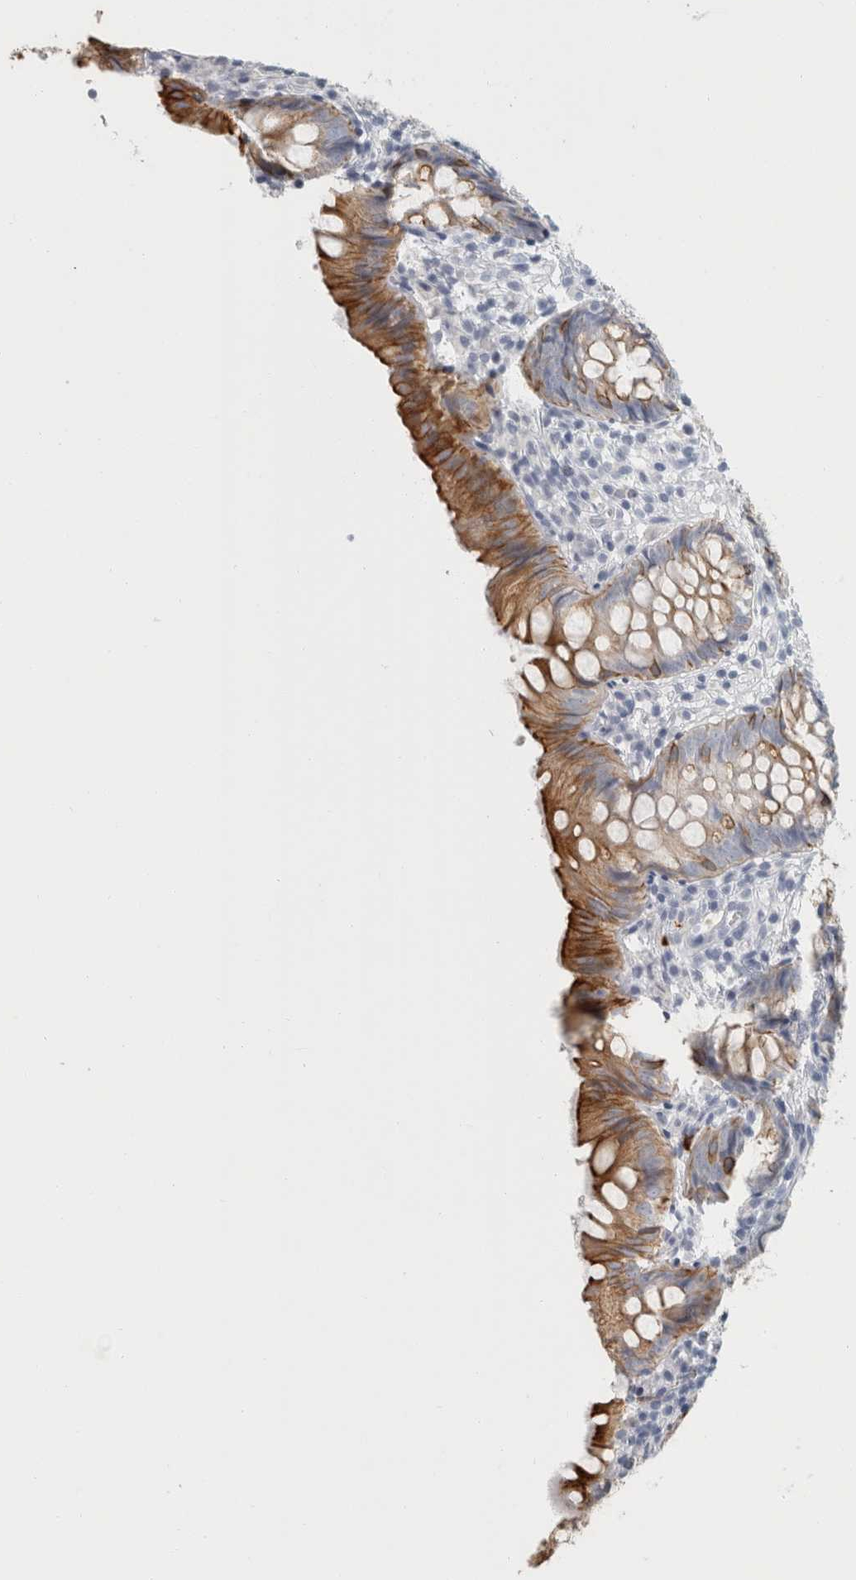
{"staining": {"intensity": "strong", "quantity": "25%-75%", "location": "cytoplasmic/membranous"}, "tissue": "appendix", "cell_type": "Glandular cells", "image_type": "normal", "snomed": [{"axis": "morphology", "description": "Normal tissue, NOS"}, {"axis": "topography", "description": "Appendix"}], "caption": "Benign appendix was stained to show a protein in brown. There is high levels of strong cytoplasmic/membranous positivity in about 25%-75% of glandular cells. (Stains: DAB (3,3'-diaminobenzidine) in brown, nuclei in blue, Microscopy: brightfield microscopy at high magnification).", "gene": "SLC28A3", "patient": {"sex": "male", "age": 8}}